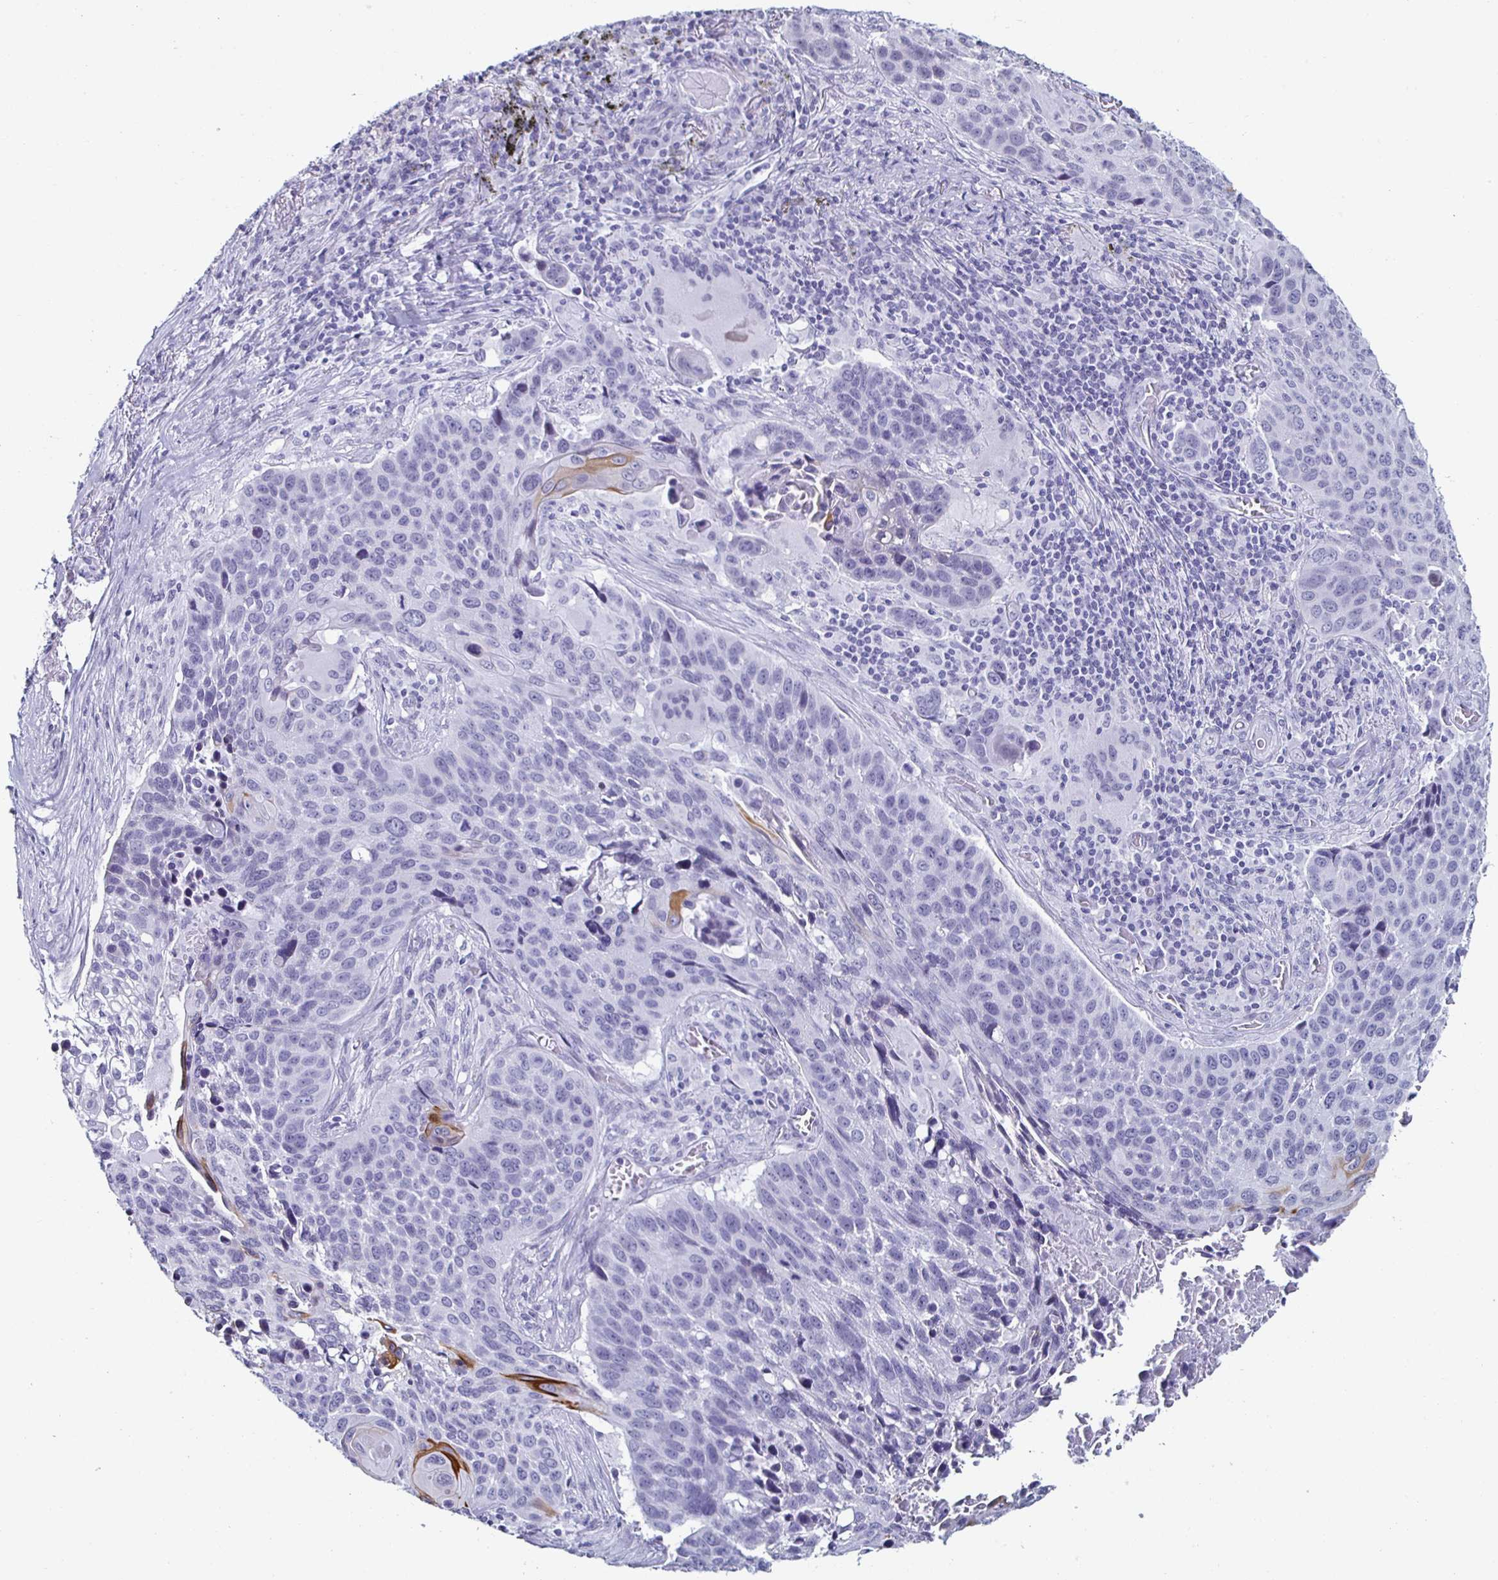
{"staining": {"intensity": "moderate", "quantity": "<25%", "location": "cytoplasmic/membranous"}, "tissue": "lung cancer", "cell_type": "Tumor cells", "image_type": "cancer", "snomed": [{"axis": "morphology", "description": "Squamous cell carcinoma, NOS"}, {"axis": "topography", "description": "Lung"}], "caption": "Brown immunohistochemical staining in lung cancer (squamous cell carcinoma) reveals moderate cytoplasmic/membranous staining in approximately <25% of tumor cells.", "gene": "KRT4", "patient": {"sex": "male", "age": 68}}